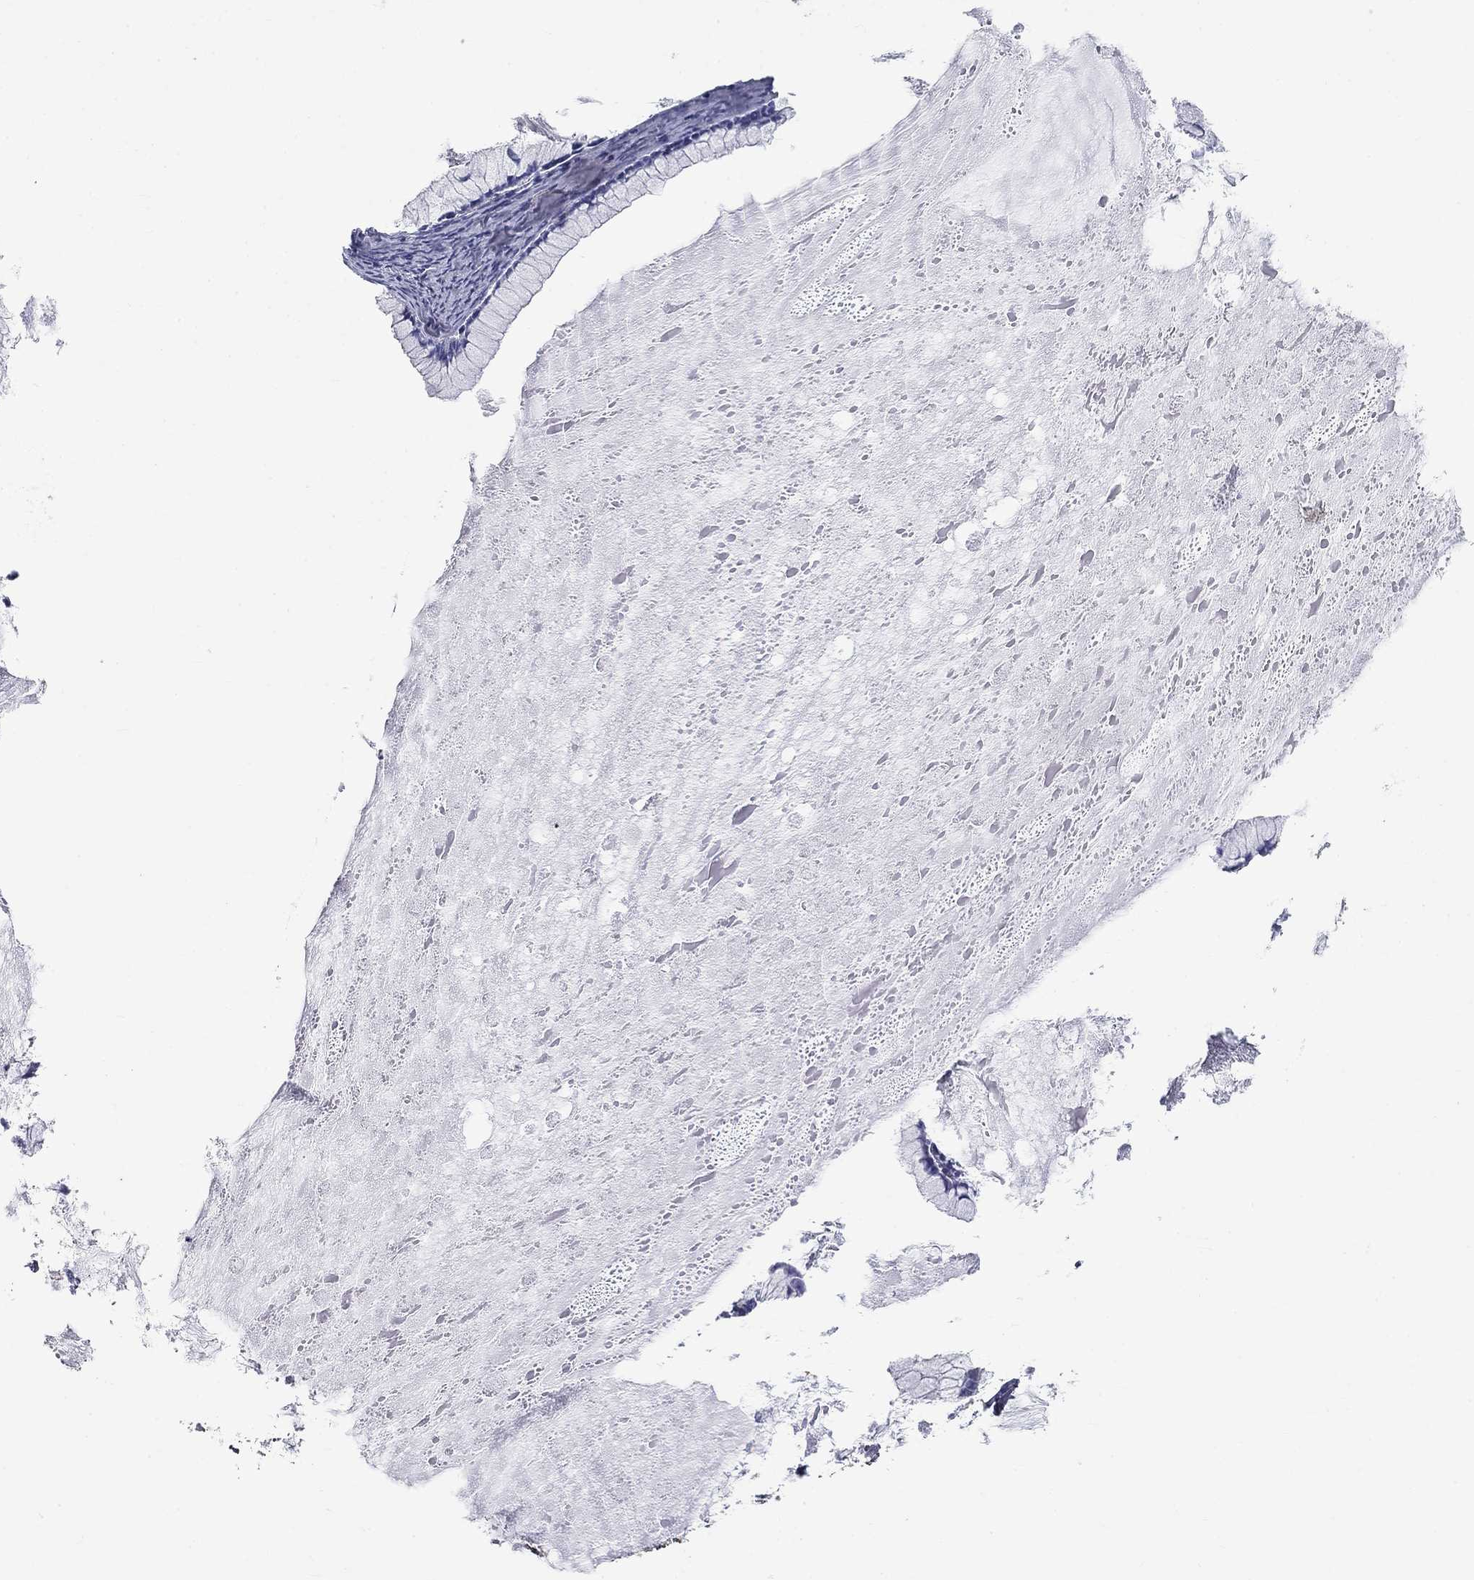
{"staining": {"intensity": "negative", "quantity": "none", "location": "none"}, "tissue": "ovarian cancer", "cell_type": "Tumor cells", "image_type": "cancer", "snomed": [{"axis": "morphology", "description": "Cystadenocarcinoma, mucinous, NOS"}, {"axis": "topography", "description": "Ovary"}], "caption": "Tumor cells show no significant expression in mucinous cystadenocarcinoma (ovarian).", "gene": "IGSF8", "patient": {"sex": "female", "age": 41}}